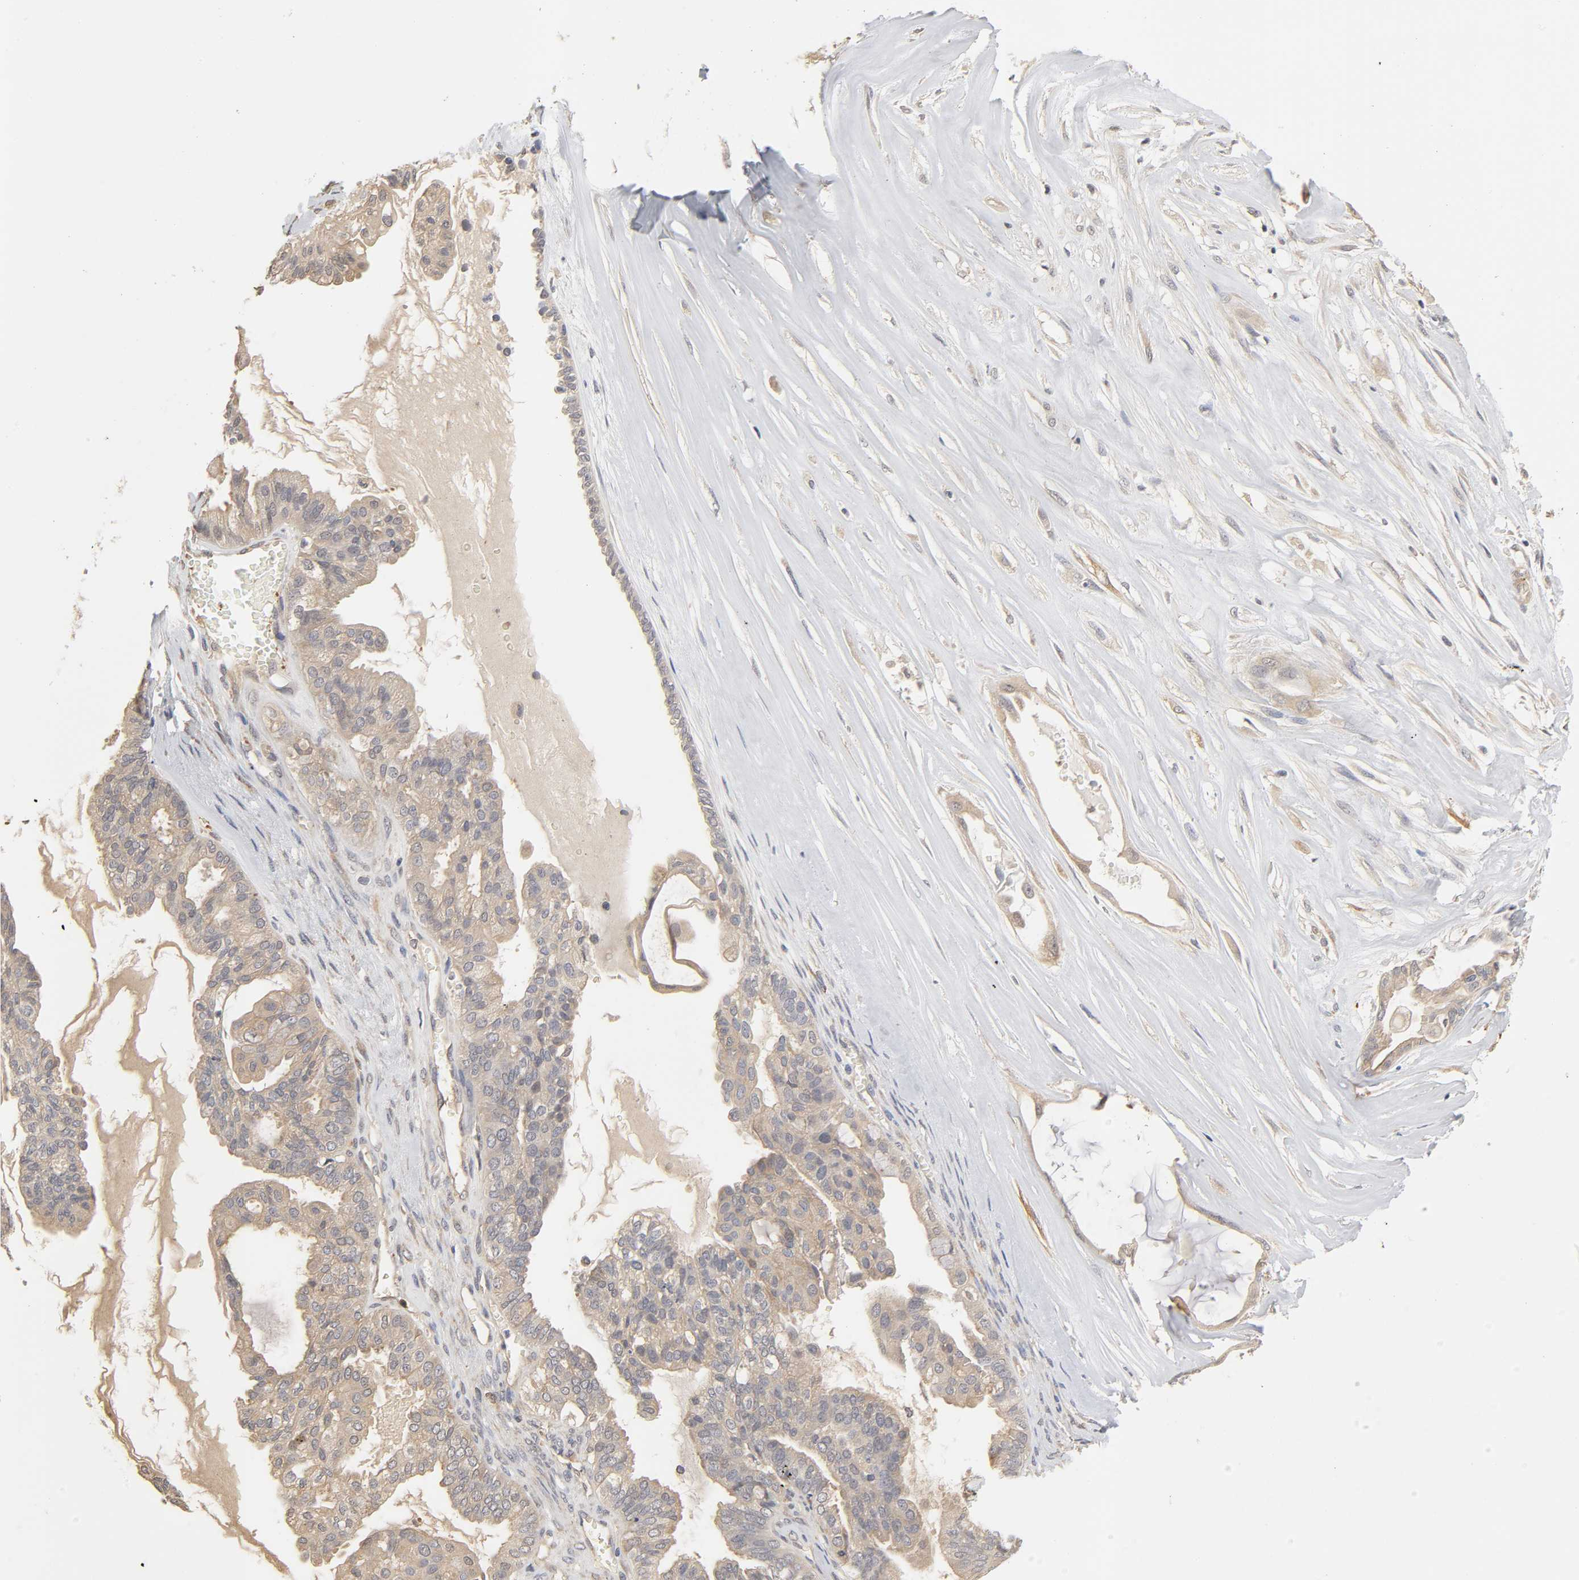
{"staining": {"intensity": "weak", "quantity": ">75%", "location": "cytoplasmic/membranous"}, "tissue": "ovarian cancer", "cell_type": "Tumor cells", "image_type": "cancer", "snomed": [{"axis": "morphology", "description": "Carcinoma, NOS"}, {"axis": "morphology", "description": "Carcinoma, endometroid"}, {"axis": "topography", "description": "Ovary"}], "caption": "The photomicrograph shows immunohistochemical staining of ovarian cancer (carcinoma). There is weak cytoplasmic/membranous staining is identified in about >75% of tumor cells. Immunohistochemistry stains the protein of interest in brown and the nuclei are stained blue.", "gene": "PDE5A", "patient": {"sex": "female", "age": 50}}